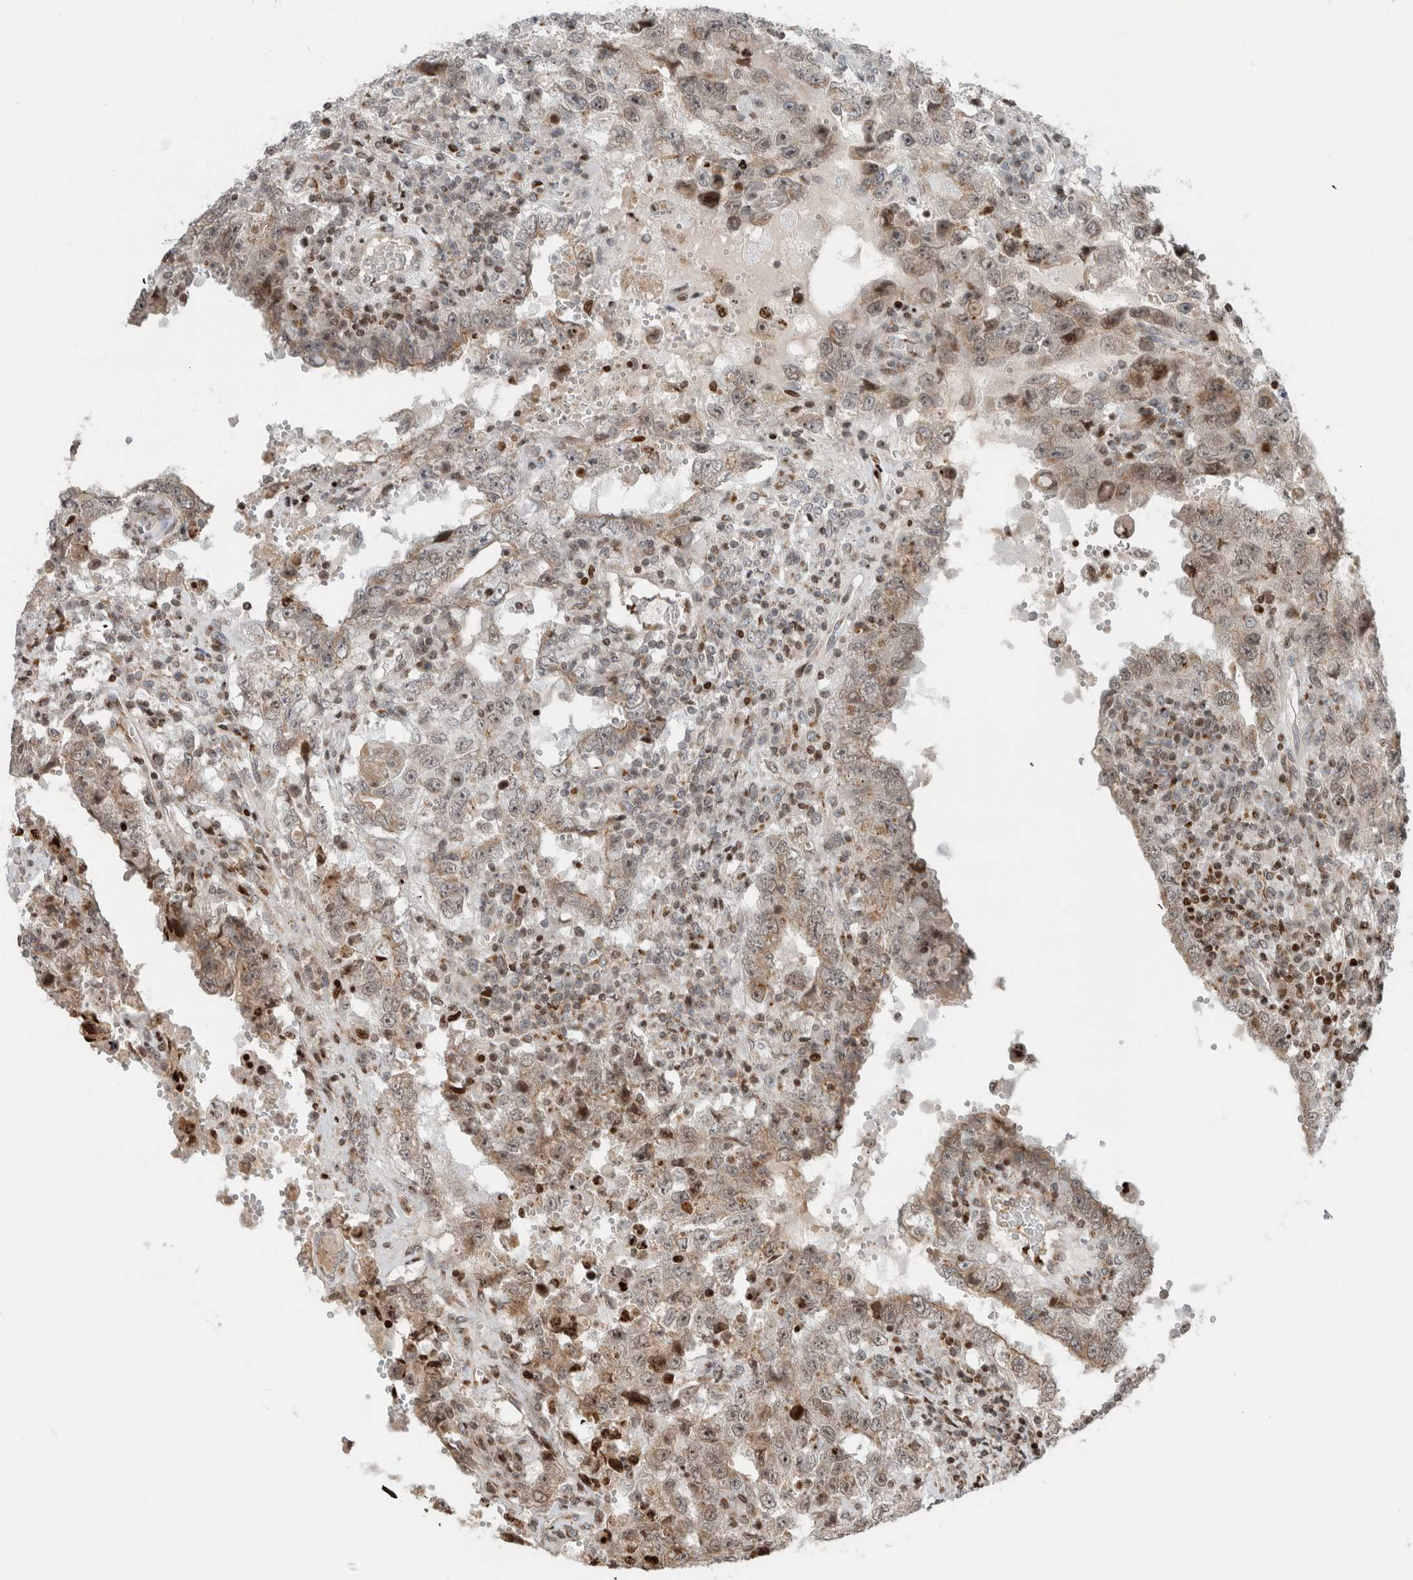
{"staining": {"intensity": "weak", "quantity": "25%-75%", "location": "cytoplasmic/membranous,nuclear"}, "tissue": "testis cancer", "cell_type": "Tumor cells", "image_type": "cancer", "snomed": [{"axis": "morphology", "description": "Carcinoma, Embryonal, NOS"}, {"axis": "topography", "description": "Testis"}], "caption": "The immunohistochemical stain highlights weak cytoplasmic/membranous and nuclear staining in tumor cells of testis embryonal carcinoma tissue. The protein of interest is stained brown, and the nuclei are stained in blue (DAB IHC with brightfield microscopy, high magnification).", "gene": "GINS4", "patient": {"sex": "male", "age": 26}}